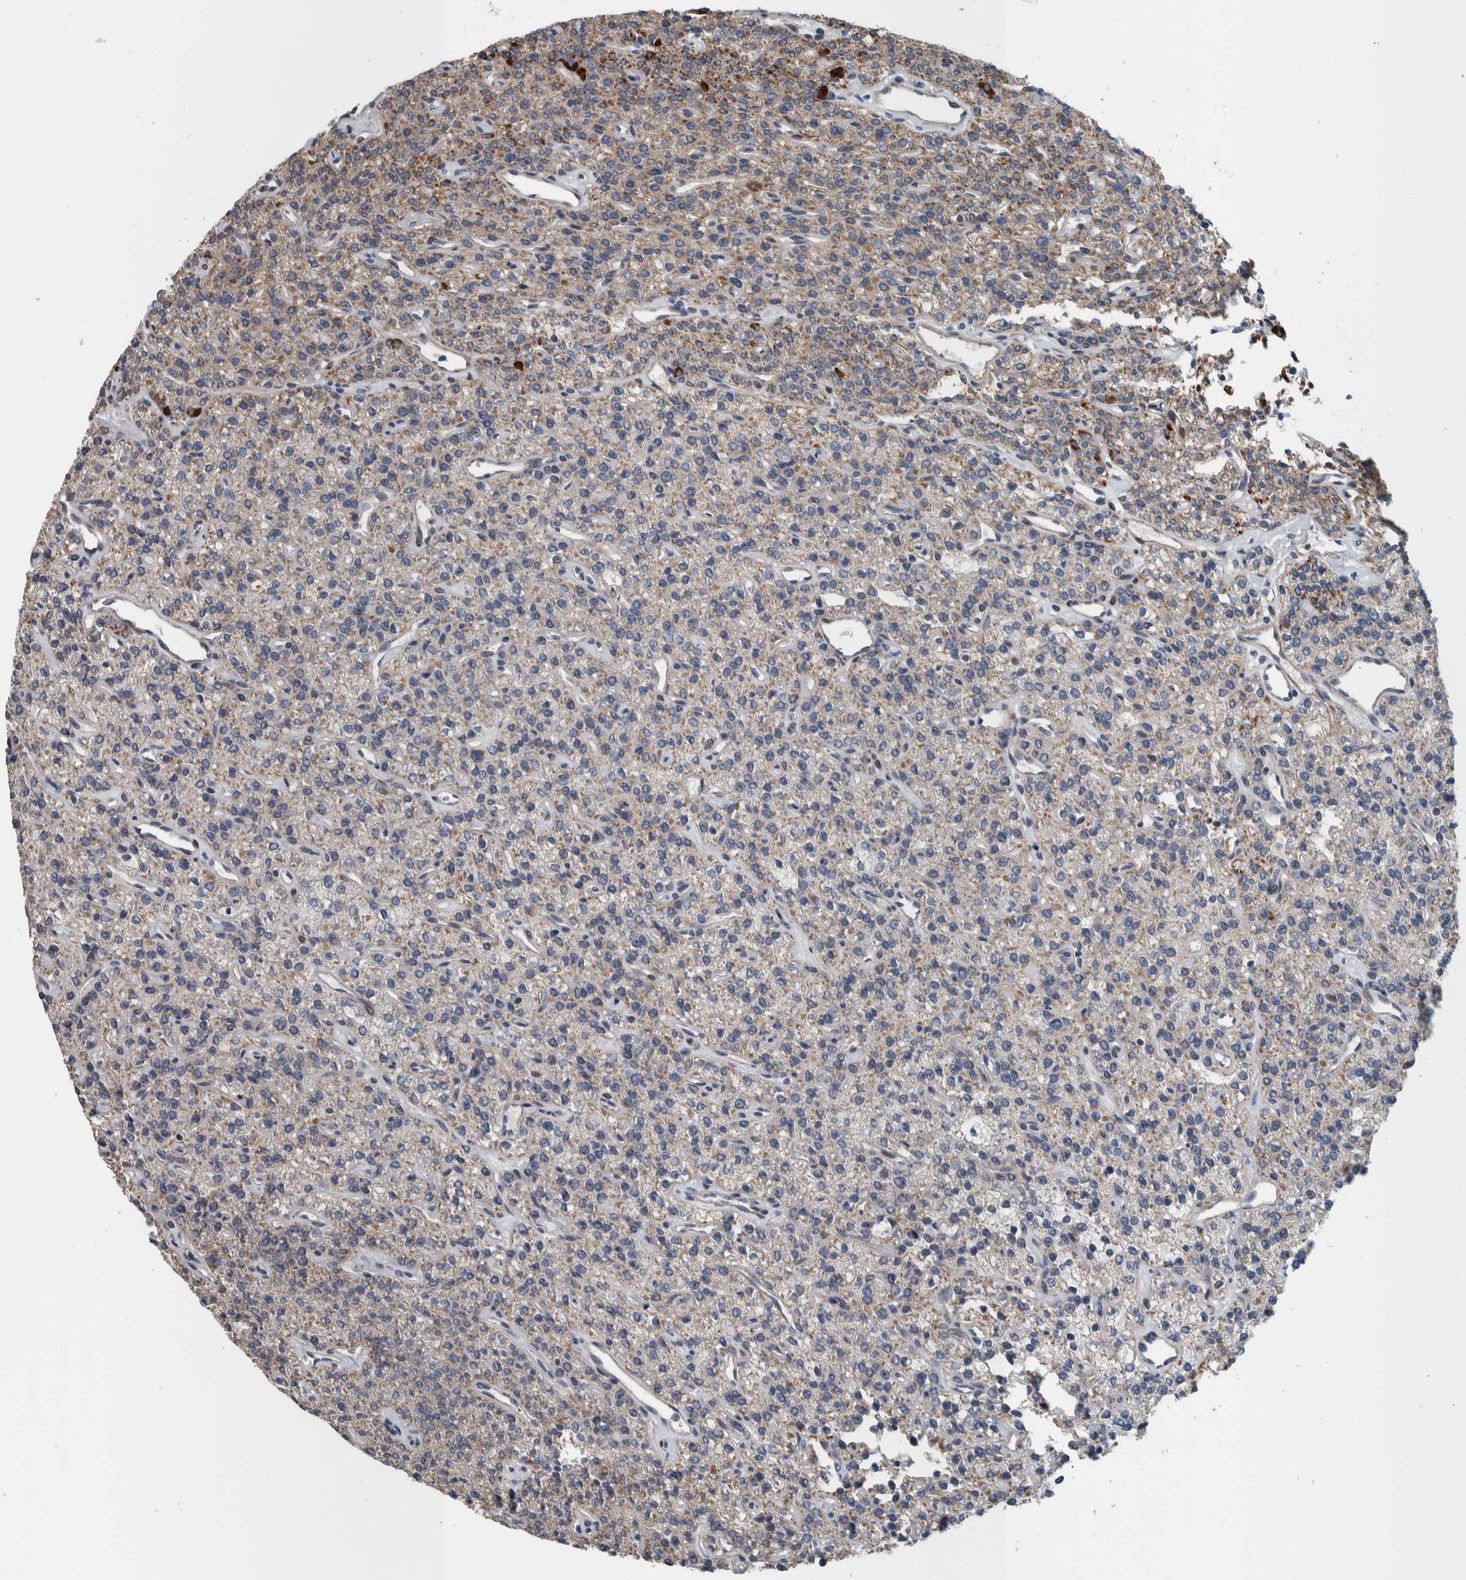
{"staining": {"intensity": "moderate", "quantity": "25%-75%", "location": "cytoplasmic/membranous"}, "tissue": "parathyroid gland", "cell_type": "Glandular cells", "image_type": "normal", "snomed": [{"axis": "morphology", "description": "Normal tissue, NOS"}, {"axis": "topography", "description": "Parathyroid gland"}], "caption": "Approximately 25%-75% of glandular cells in benign human parathyroid gland demonstrate moderate cytoplasmic/membranous protein positivity as visualized by brown immunohistochemical staining.", "gene": "BAIAP2L1", "patient": {"sex": "male", "age": 46}}